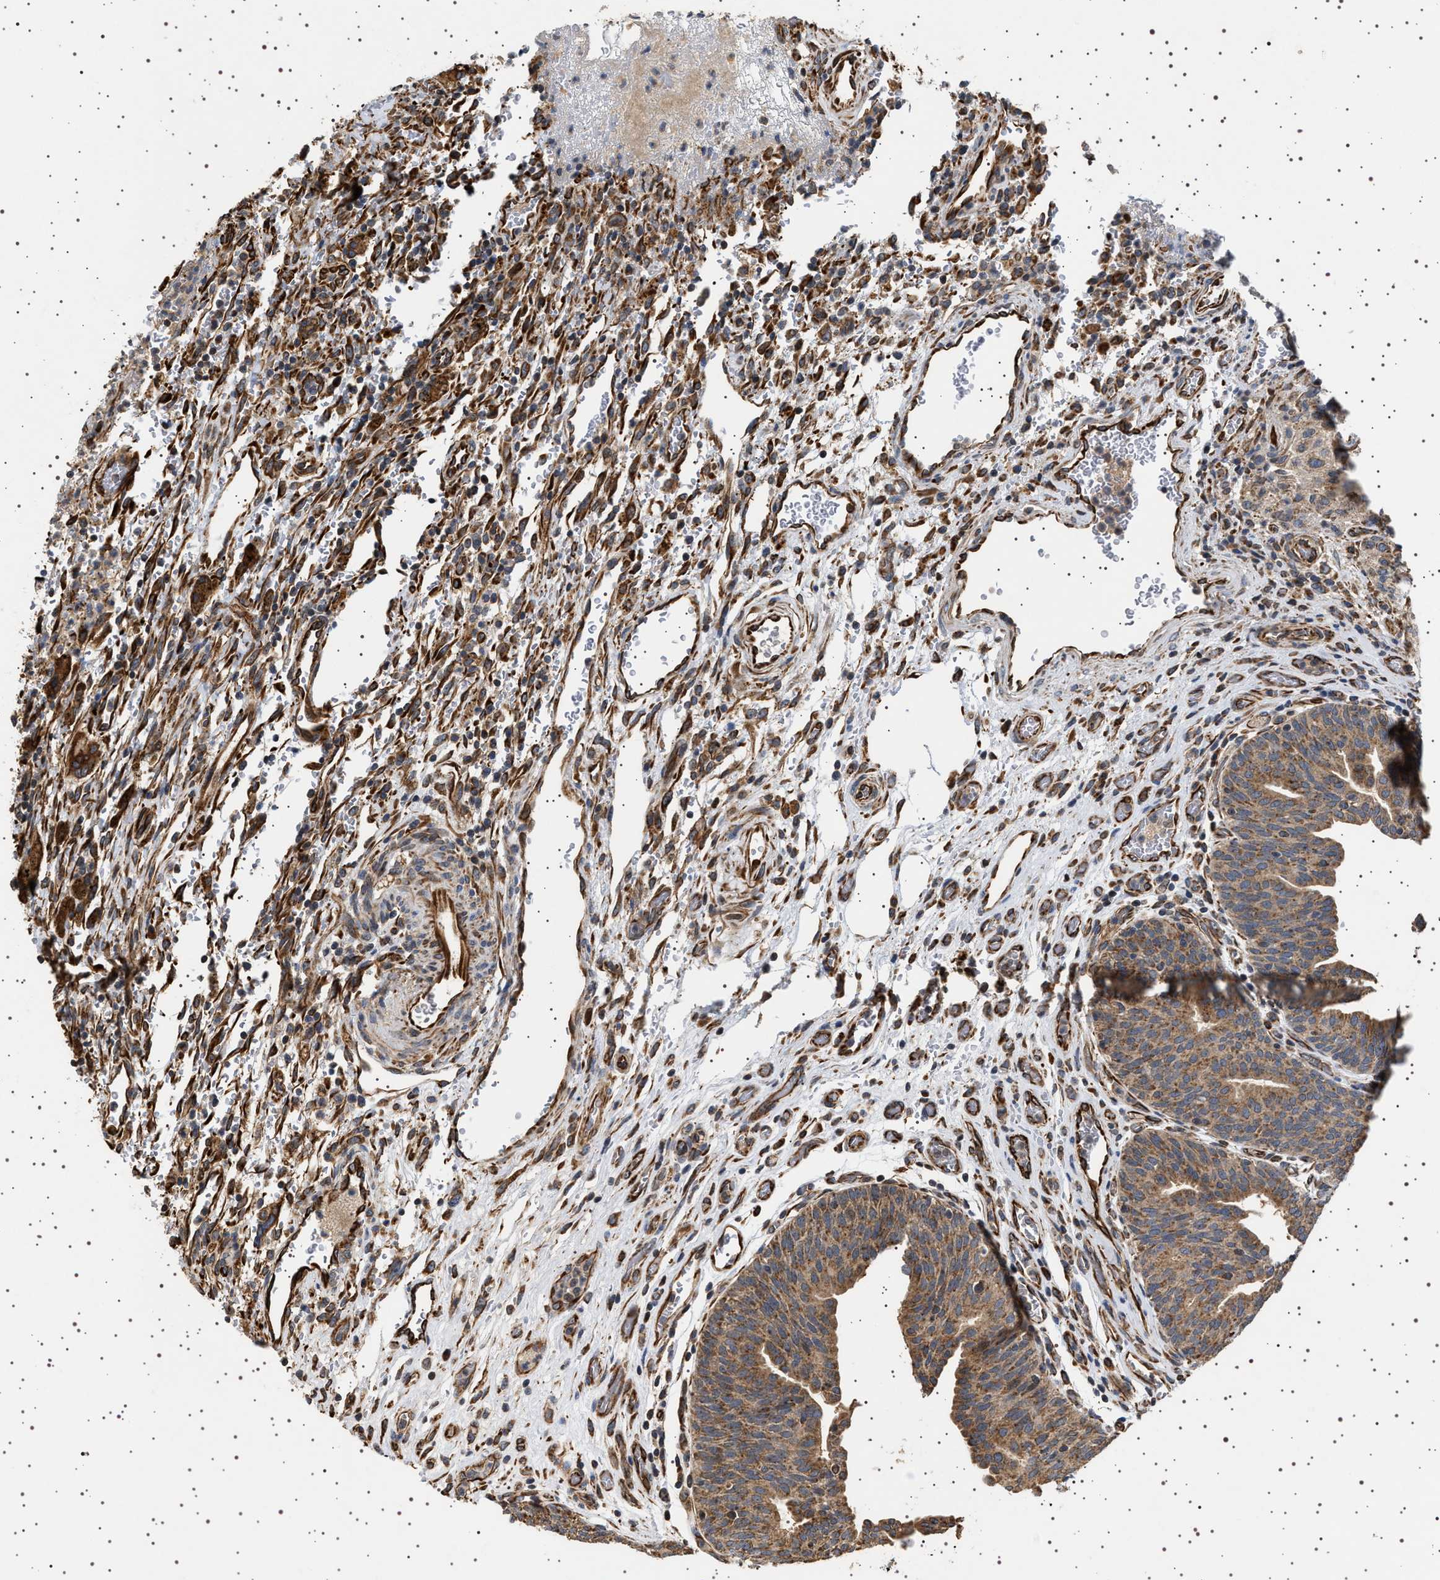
{"staining": {"intensity": "moderate", "quantity": ">75%", "location": "cytoplasmic/membranous"}, "tissue": "urothelial cancer", "cell_type": "Tumor cells", "image_type": "cancer", "snomed": [{"axis": "morphology", "description": "Urothelial carcinoma, Low grade"}, {"axis": "morphology", "description": "Urothelial carcinoma, High grade"}, {"axis": "topography", "description": "Urinary bladder"}], "caption": "This histopathology image displays urothelial cancer stained with IHC to label a protein in brown. The cytoplasmic/membranous of tumor cells show moderate positivity for the protein. Nuclei are counter-stained blue.", "gene": "TRUB2", "patient": {"sex": "male", "age": 35}}